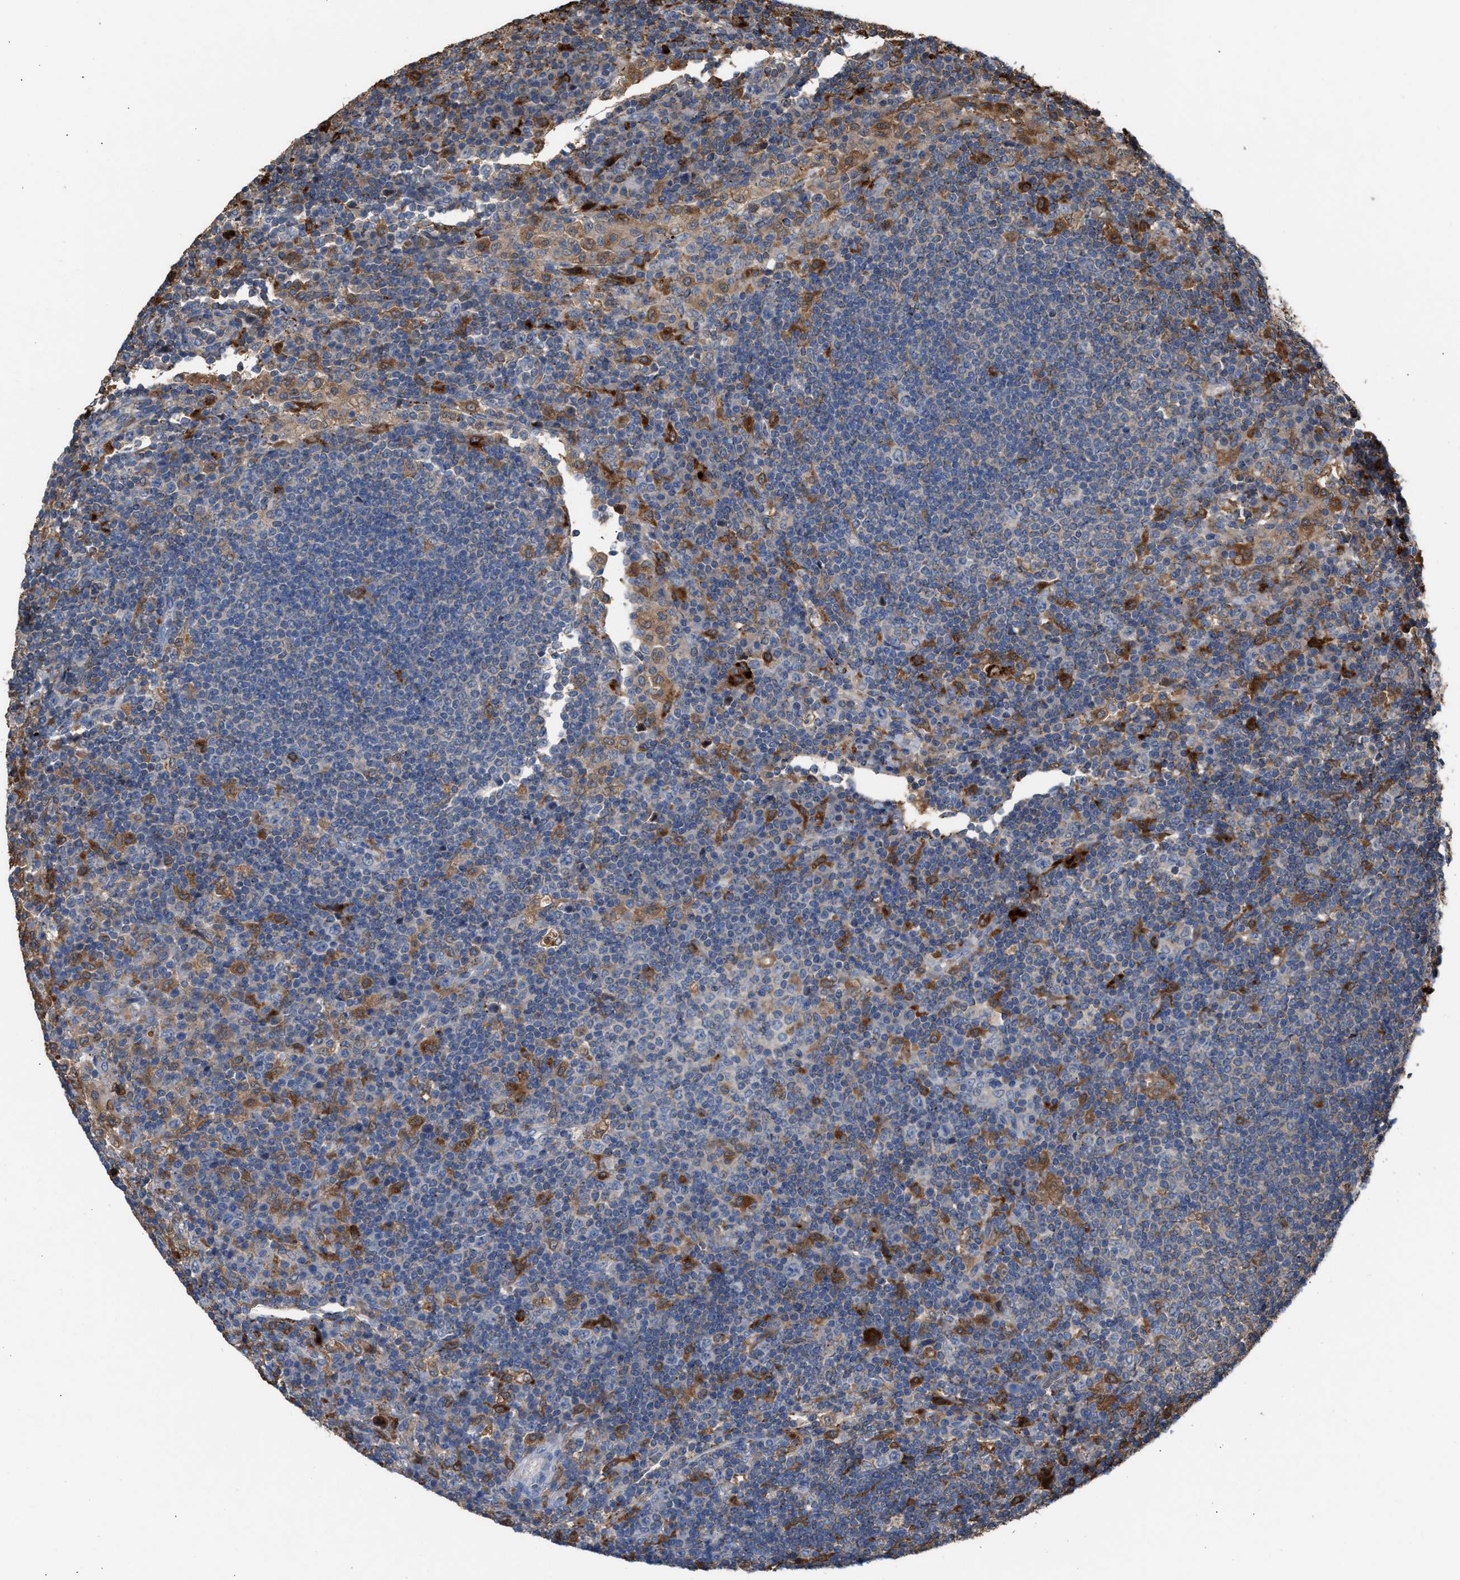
{"staining": {"intensity": "negative", "quantity": "none", "location": "none"}, "tissue": "lymph node", "cell_type": "Germinal center cells", "image_type": "normal", "snomed": [{"axis": "morphology", "description": "Normal tissue, NOS"}, {"axis": "topography", "description": "Lymph node"}], "caption": "IHC micrograph of benign lymph node: lymph node stained with DAB displays no significant protein expression in germinal center cells.", "gene": "ELMO3", "patient": {"sex": "female", "age": 53}}